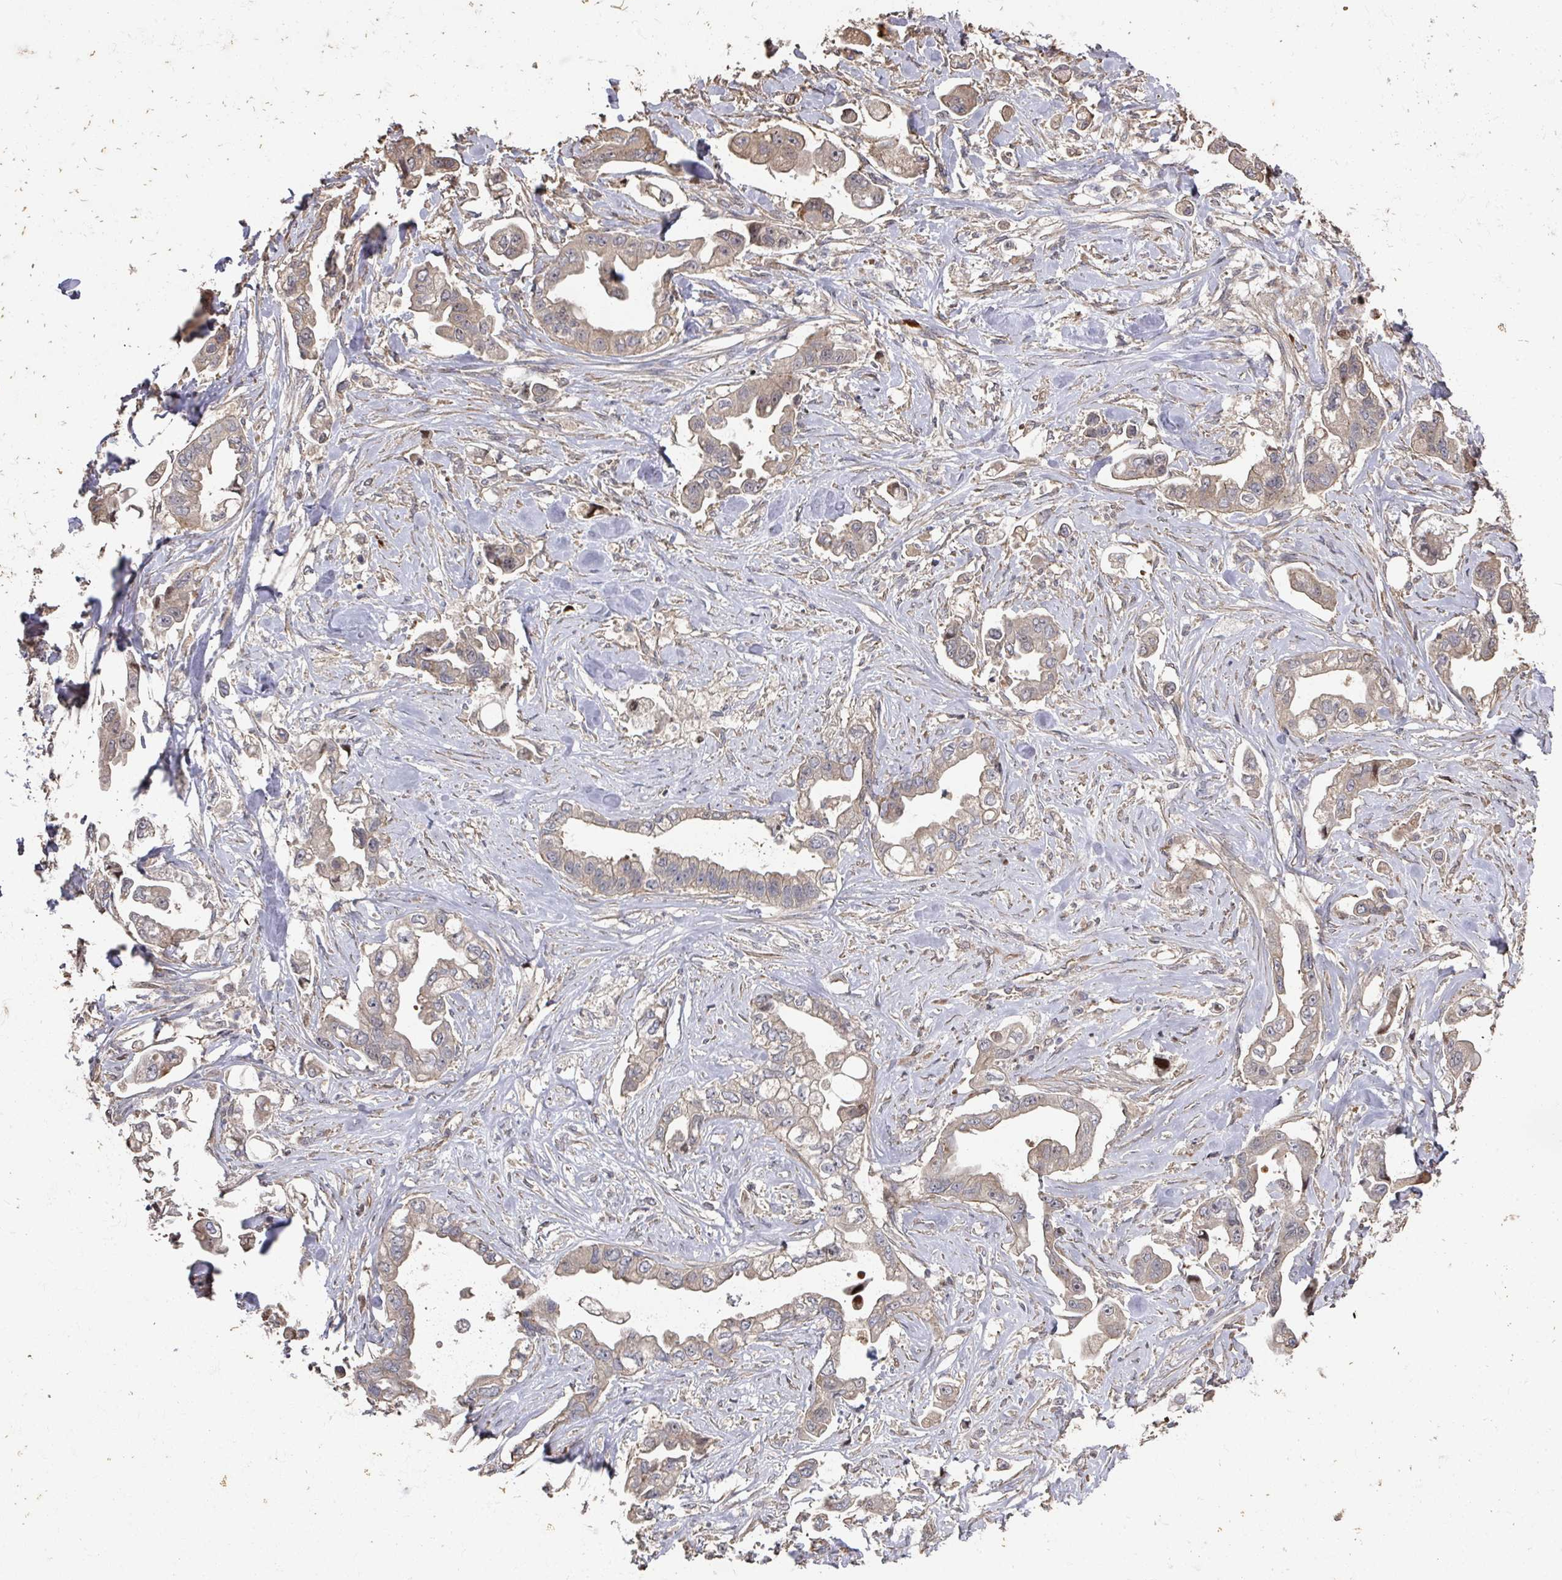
{"staining": {"intensity": "weak", "quantity": "25%-75%", "location": "cytoplasmic/membranous"}, "tissue": "stomach cancer", "cell_type": "Tumor cells", "image_type": "cancer", "snomed": [{"axis": "morphology", "description": "Adenocarcinoma, NOS"}, {"axis": "topography", "description": "Stomach"}], "caption": "Immunohistochemistry staining of adenocarcinoma (stomach), which displays low levels of weak cytoplasmic/membranous expression in approximately 25%-75% of tumor cells indicating weak cytoplasmic/membranous protein expression. The staining was performed using DAB (brown) for protein detection and nuclei were counterstained in hematoxylin (blue).", "gene": "CA7", "patient": {"sex": "male", "age": 62}}